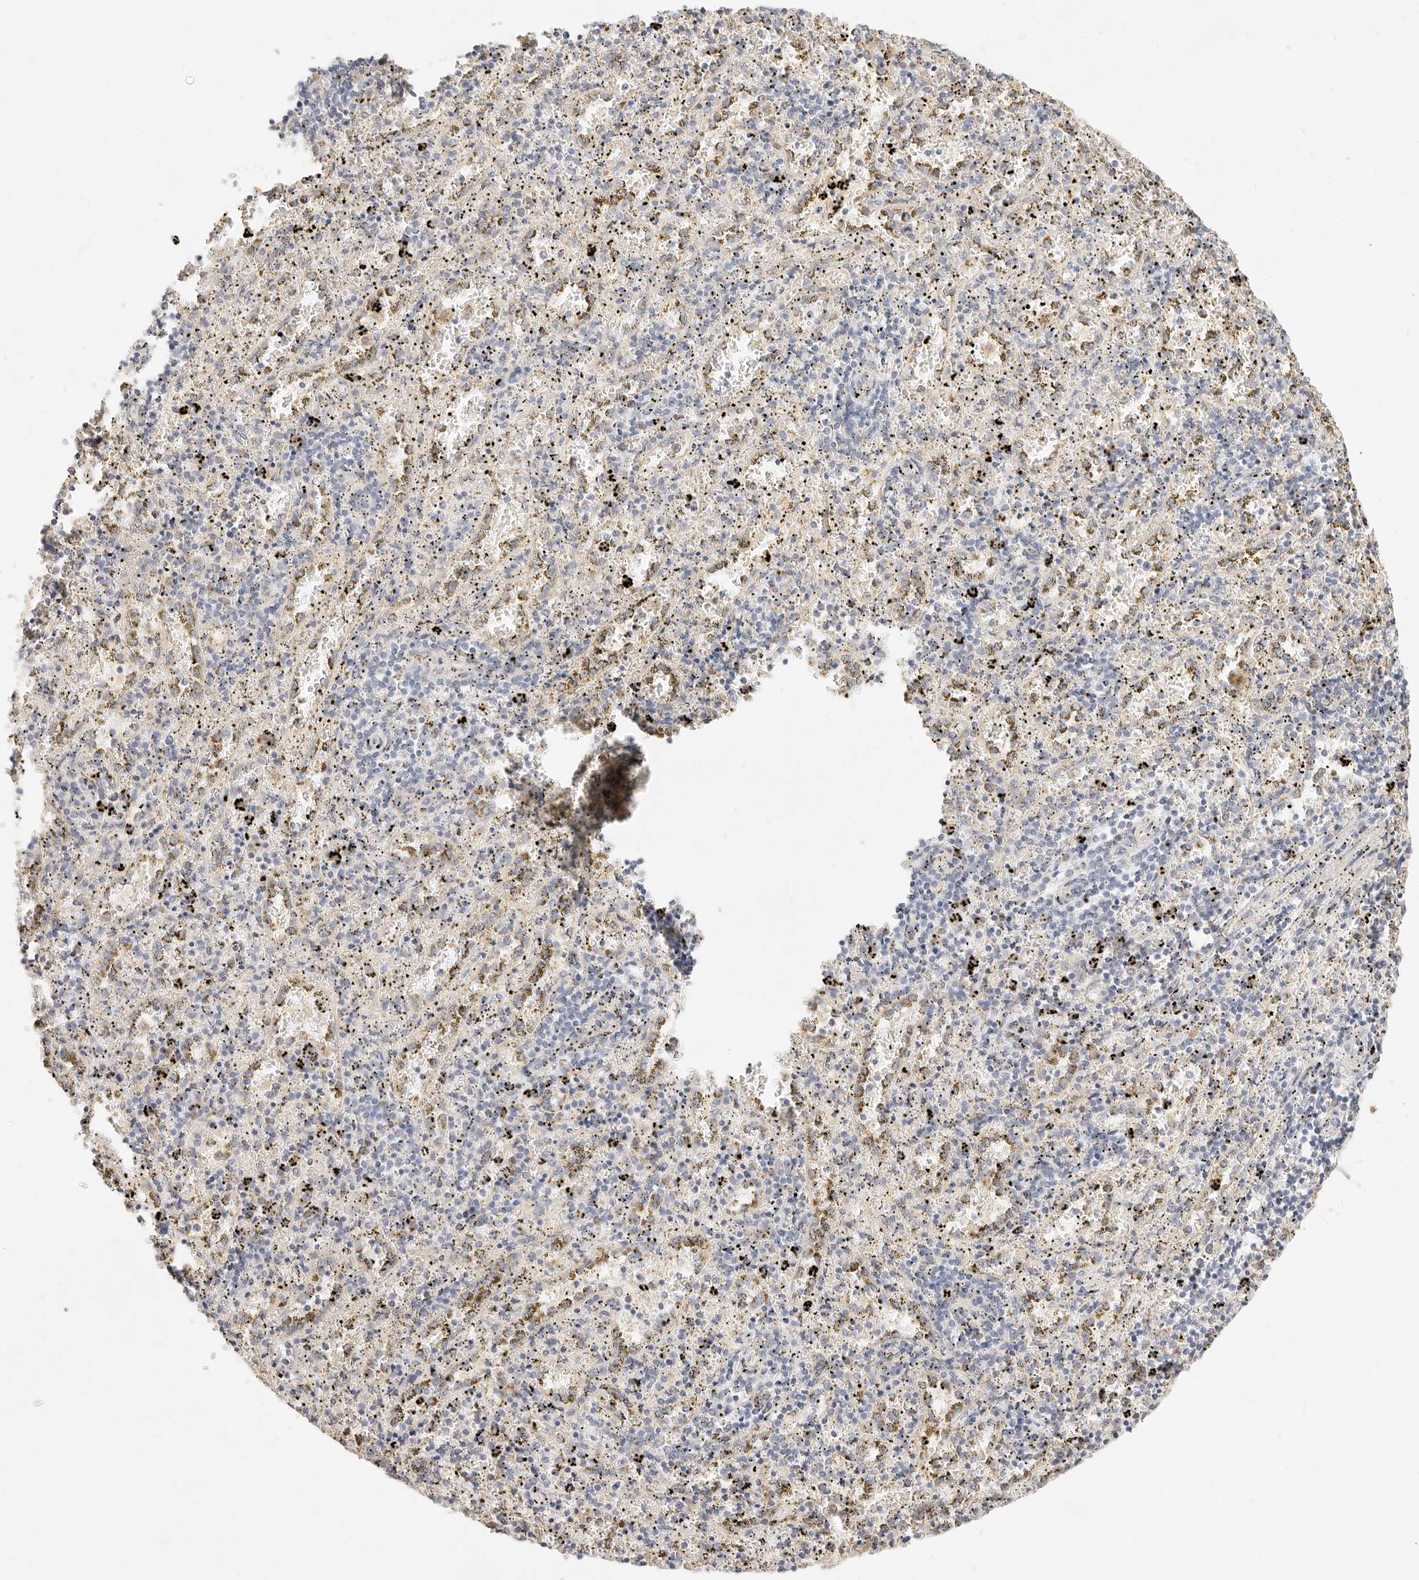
{"staining": {"intensity": "weak", "quantity": "<25%", "location": "cytoplasmic/membranous"}, "tissue": "spleen", "cell_type": "Cells in red pulp", "image_type": "normal", "snomed": [{"axis": "morphology", "description": "Normal tissue, NOS"}, {"axis": "topography", "description": "Spleen"}], "caption": "The photomicrograph displays no staining of cells in red pulp in benign spleen.", "gene": "ACOX1", "patient": {"sex": "male", "age": 11}}